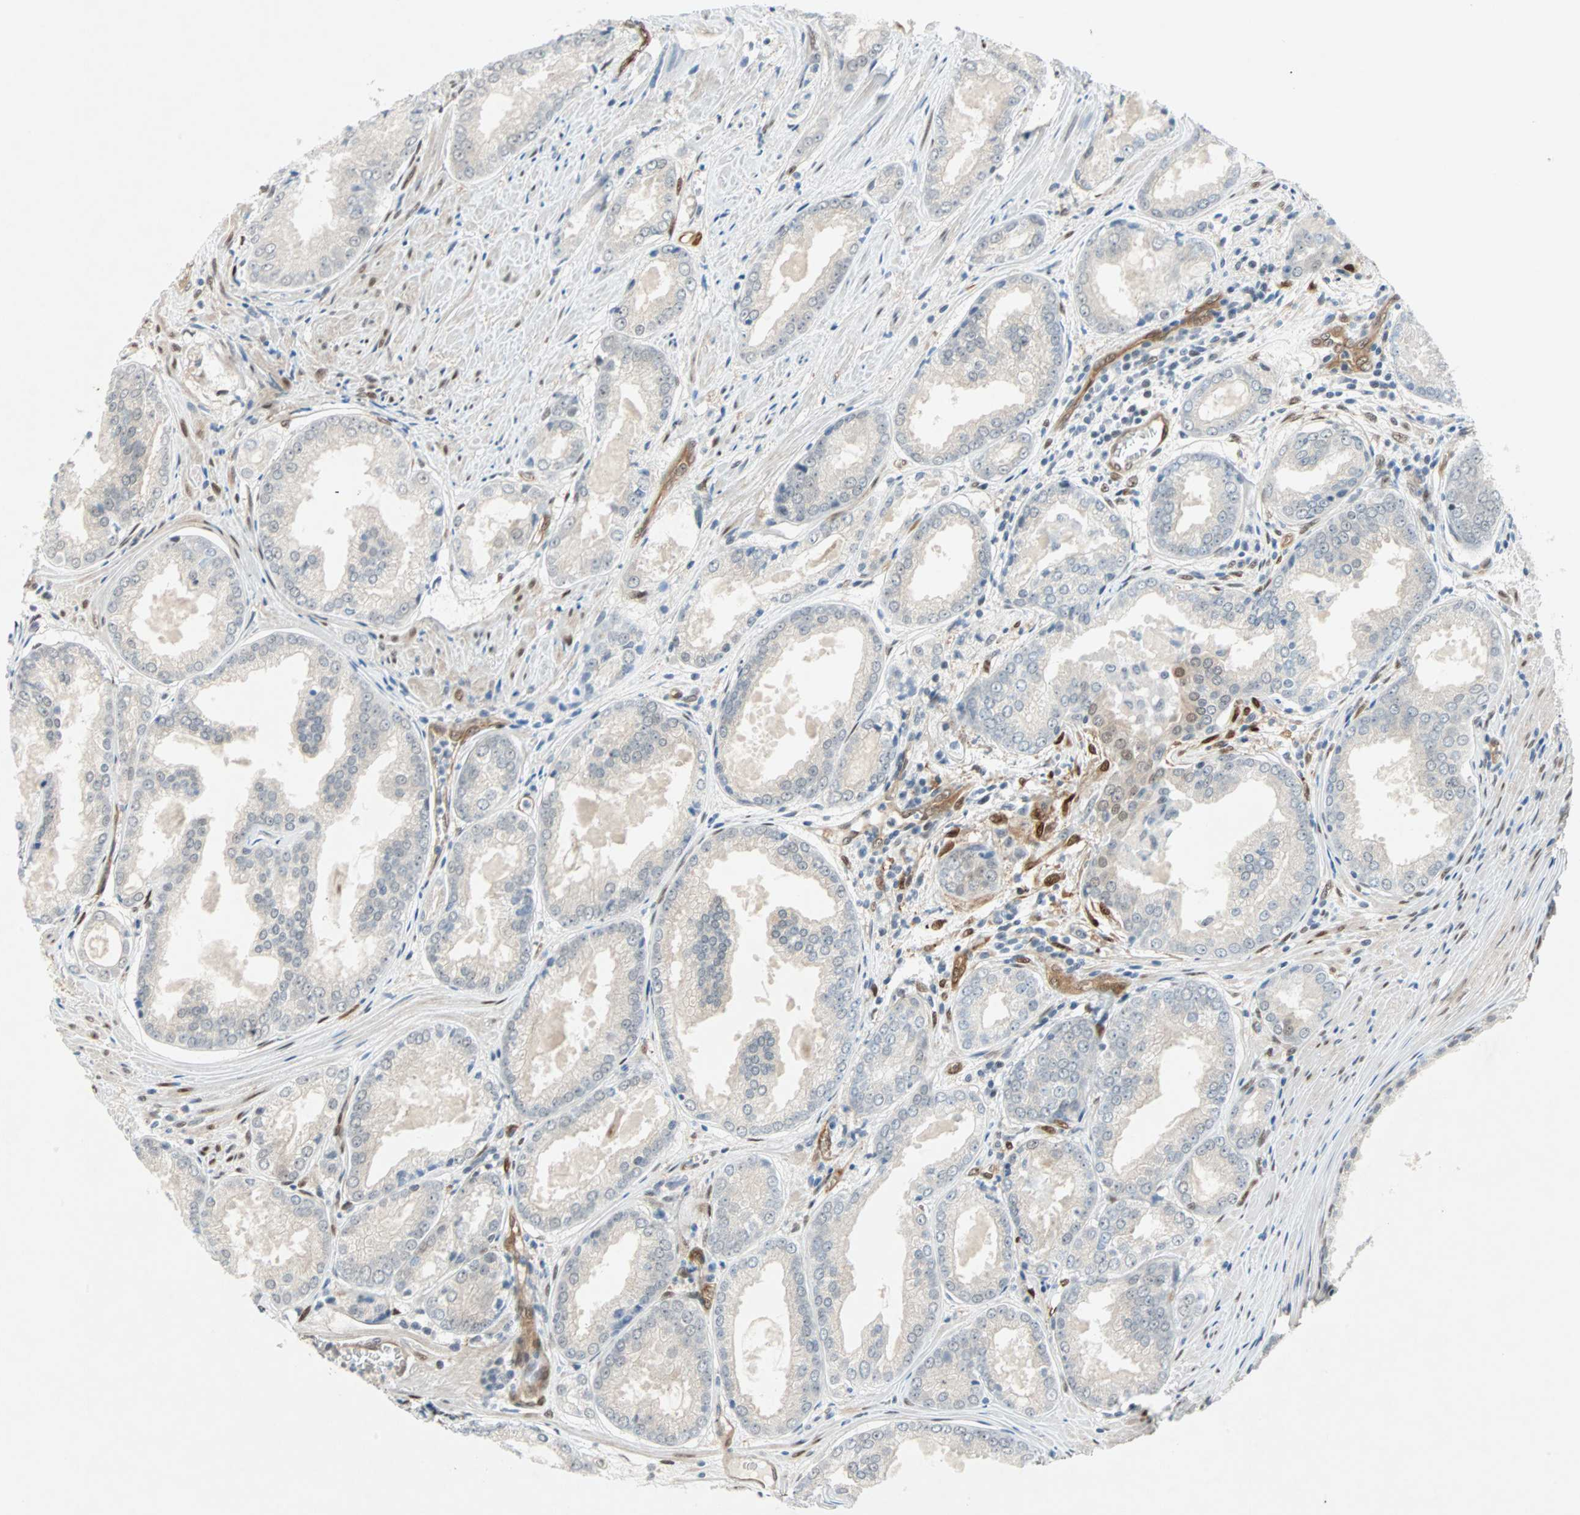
{"staining": {"intensity": "weak", "quantity": "25%-75%", "location": "cytoplasmic/membranous"}, "tissue": "prostate cancer", "cell_type": "Tumor cells", "image_type": "cancer", "snomed": [{"axis": "morphology", "description": "Adenocarcinoma, Low grade"}, {"axis": "topography", "description": "Prostate"}], "caption": "Immunohistochemistry image of neoplastic tissue: low-grade adenocarcinoma (prostate) stained using immunohistochemistry exhibits low levels of weak protein expression localized specifically in the cytoplasmic/membranous of tumor cells, appearing as a cytoplasmic/membranous brown color.", "gene": "WWTR1", "patient": {"sex": "male", "age": 64}}